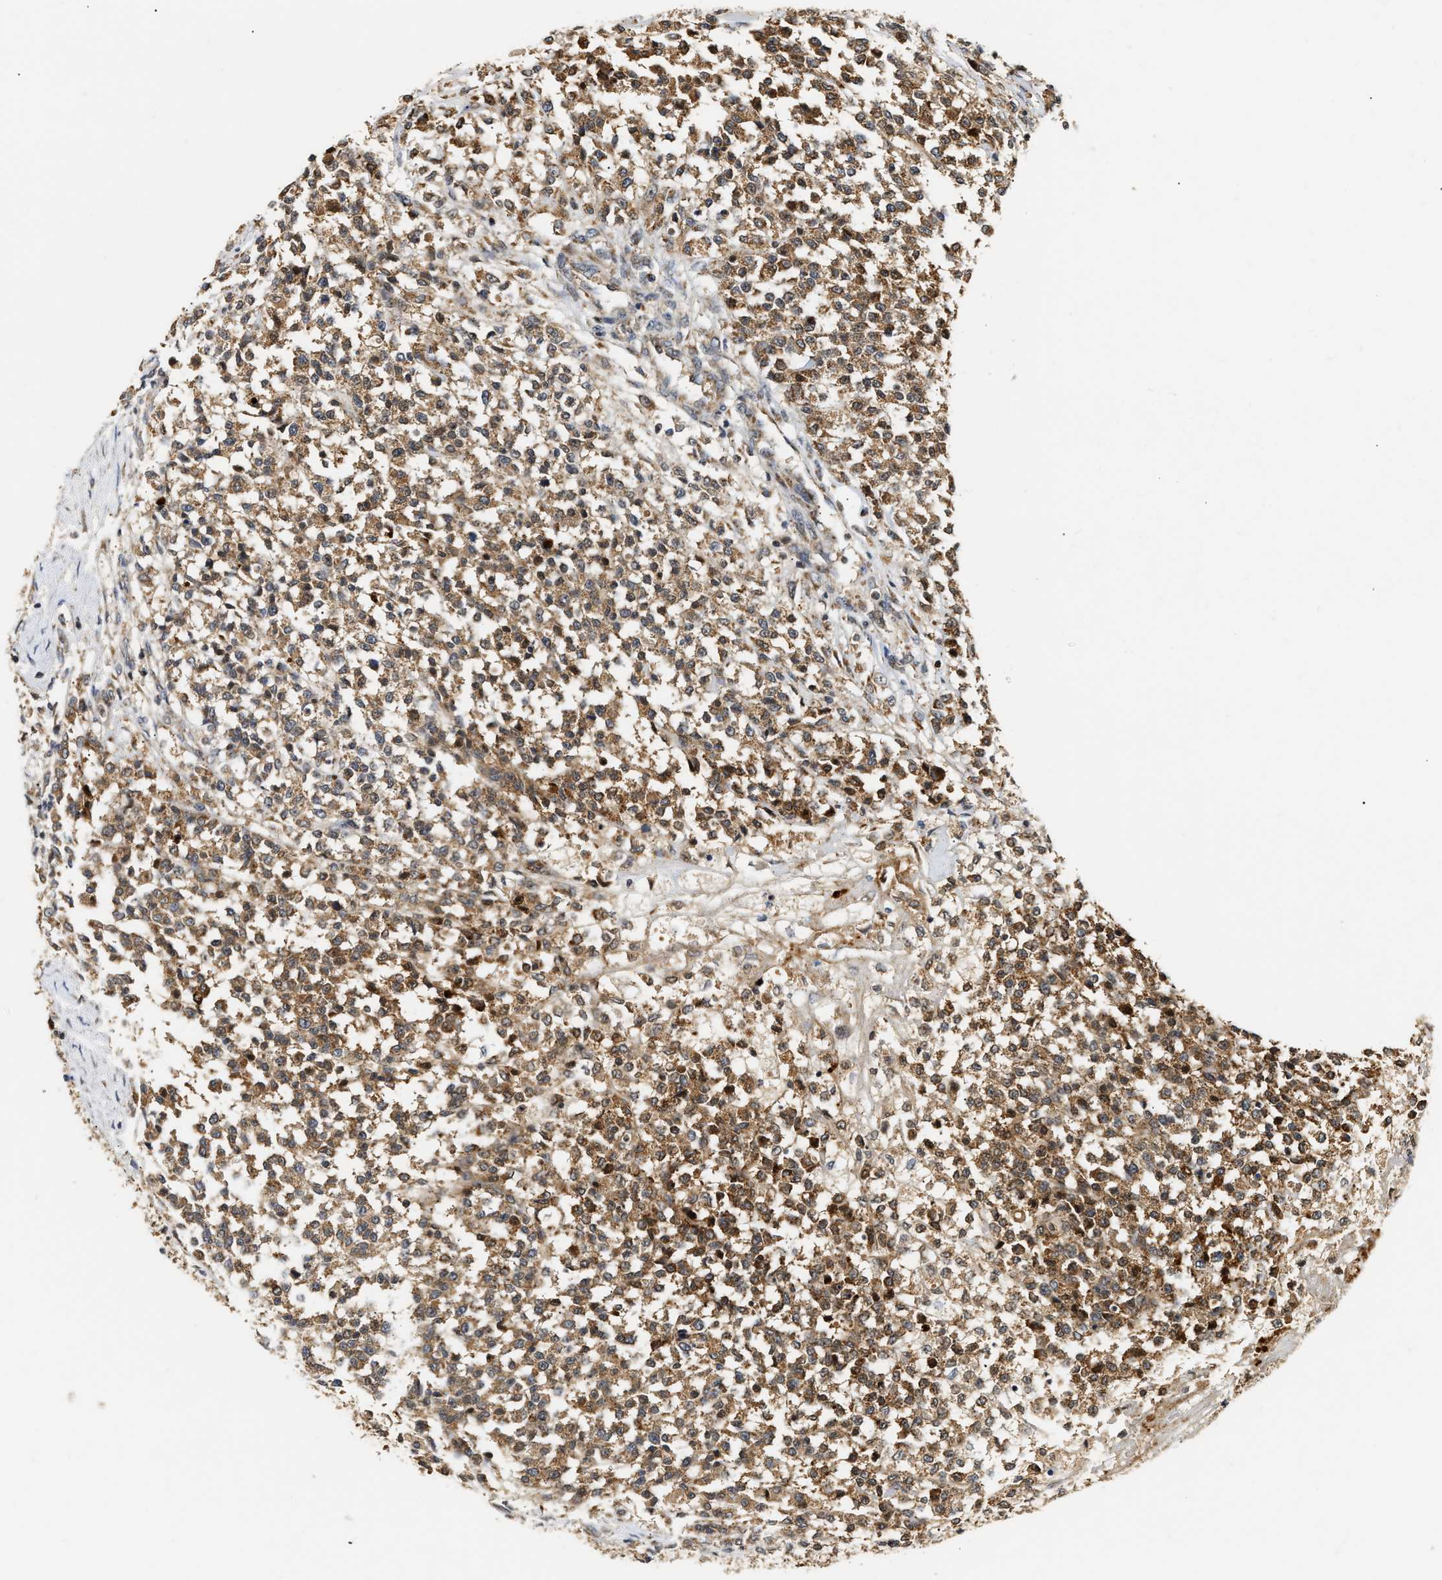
{"staining": {"intensity": "moderate", "quantity": ">75%", "location": "cytoplasmic/membranous"}, "tissue": "testis cancer", "cell_type": "Tumor cells", "image_type": "cancer", "snomed": [{"axis": "morphology", "description": "Seminoma, NOS"}, {"axis": "topography", "description": "Testis"}], "caption": "DAB (3,3'-diaminobenzidine) immunohistochemical staining of seminoma (testis) reveals moderate cytoplasmic/membranous protein expression in approximately >75% of tumor cells. (DAB = brown stain, brightfield microscopy at high magnification).", "gene": "EXTL2", "patient": {"sex": "male", "age": 59}}